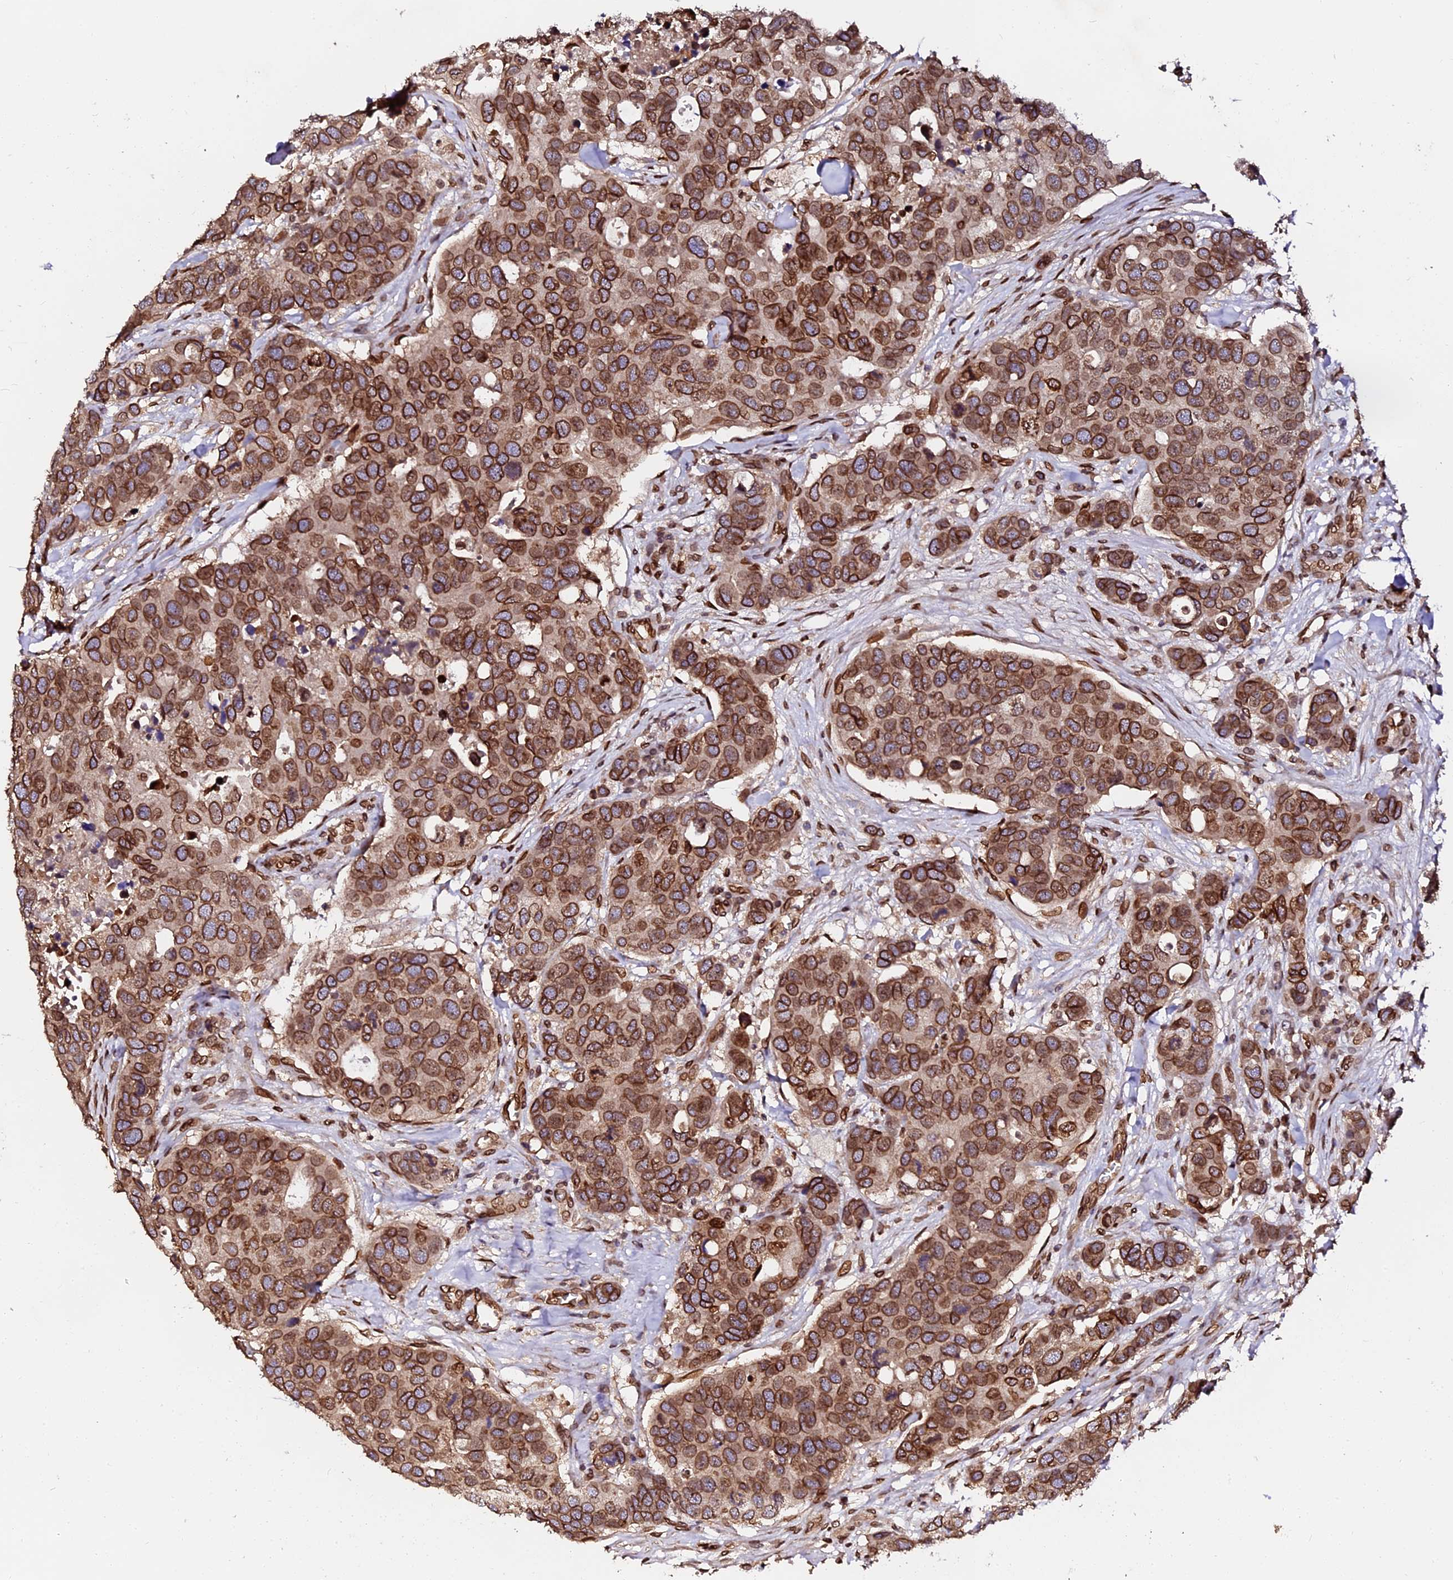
{"staining": {"intensity": "strong", "quantity": ">75%", "location": "cytoplasmic/membranous,nuclear"}, "tissue": "breast cancer", "cell_type": "Tumor cells", "image_type": "cancer", "snomed": [{"axis": "morphology", "description": "Duct carcinoma"}, {"axis": "topography", "description": "Breast"}], "caption": "A high amount of strong cytoplasmic/membranous and nuclear expression is appreciated in approximately >75% of tumor cells in breast invasive ductal carcinoma tissue. The staining was performed using DAB to visualize the protein expression in brown, while the nuclei were stained in blue with hematoxylin (Magnification: 20x).", "gene": "ANAPC5", "patient": {"sex": "female", "age": 83}}